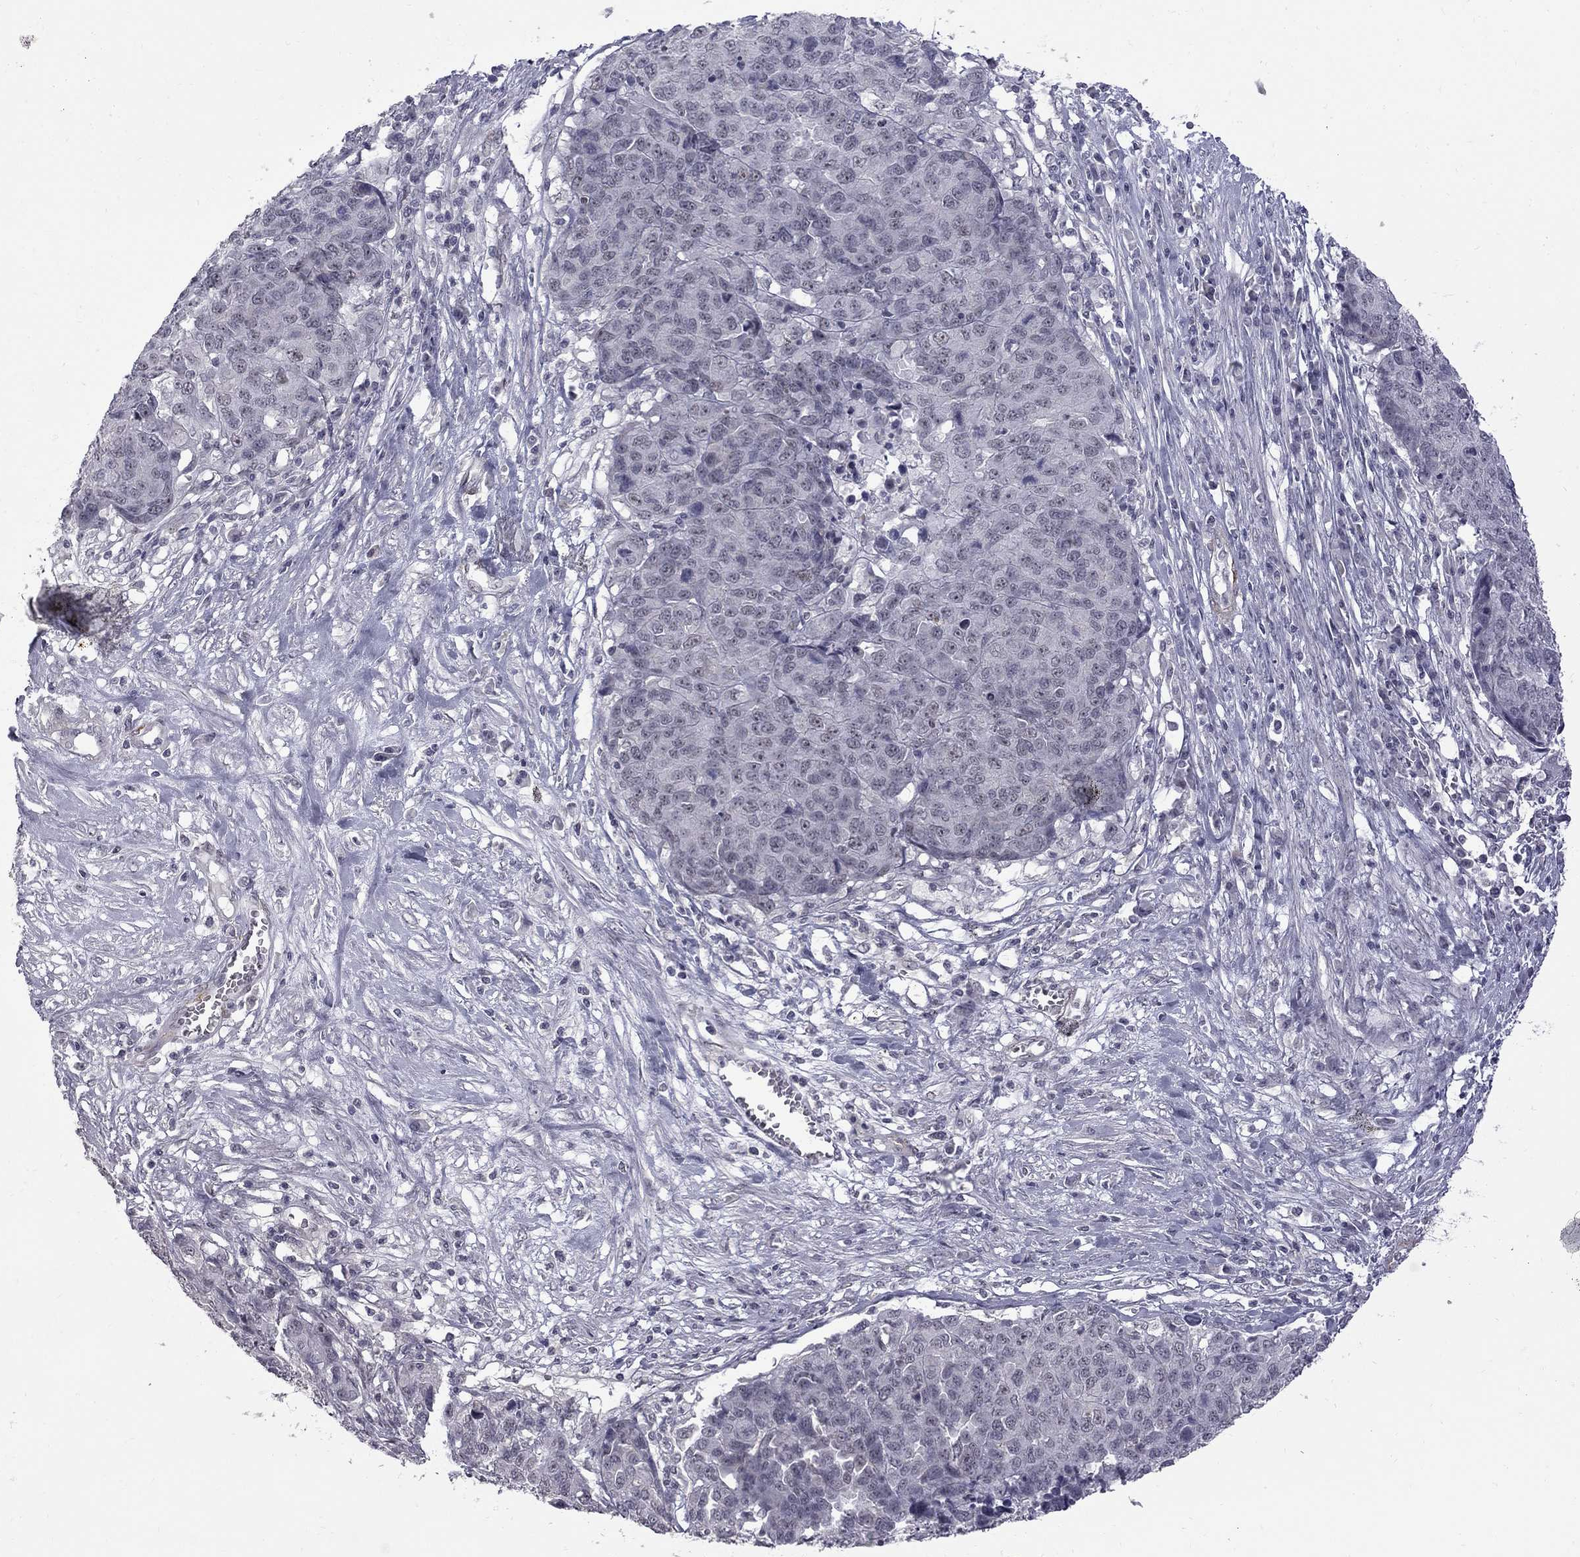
{"staining": {"intensity": "negative", "quantity": "none", "location": "none"}, "tissue": "ovarian cancer", "cell_type": "Tumor cells", "image_type": "cancer", "snomed": [{"axis": "morphology", "description": "Cystadenocarcinoma, serous, NOS"}, {"axis": "topography", "description": "Ovary"}], "caption": "IHC image of neoplastic tissue: human serous cystadenocarcinoma (ovarian) stained with DAB (3,3'-diaminobenzidine) reveals no significant protein positivity in tumor cells. (Brightfield microscopy of DAB (3,3'-diaminobenzidine) IHC at high magnification).", "gene": "GSG1L", "patient": {"sex": "female", "age": 87}}